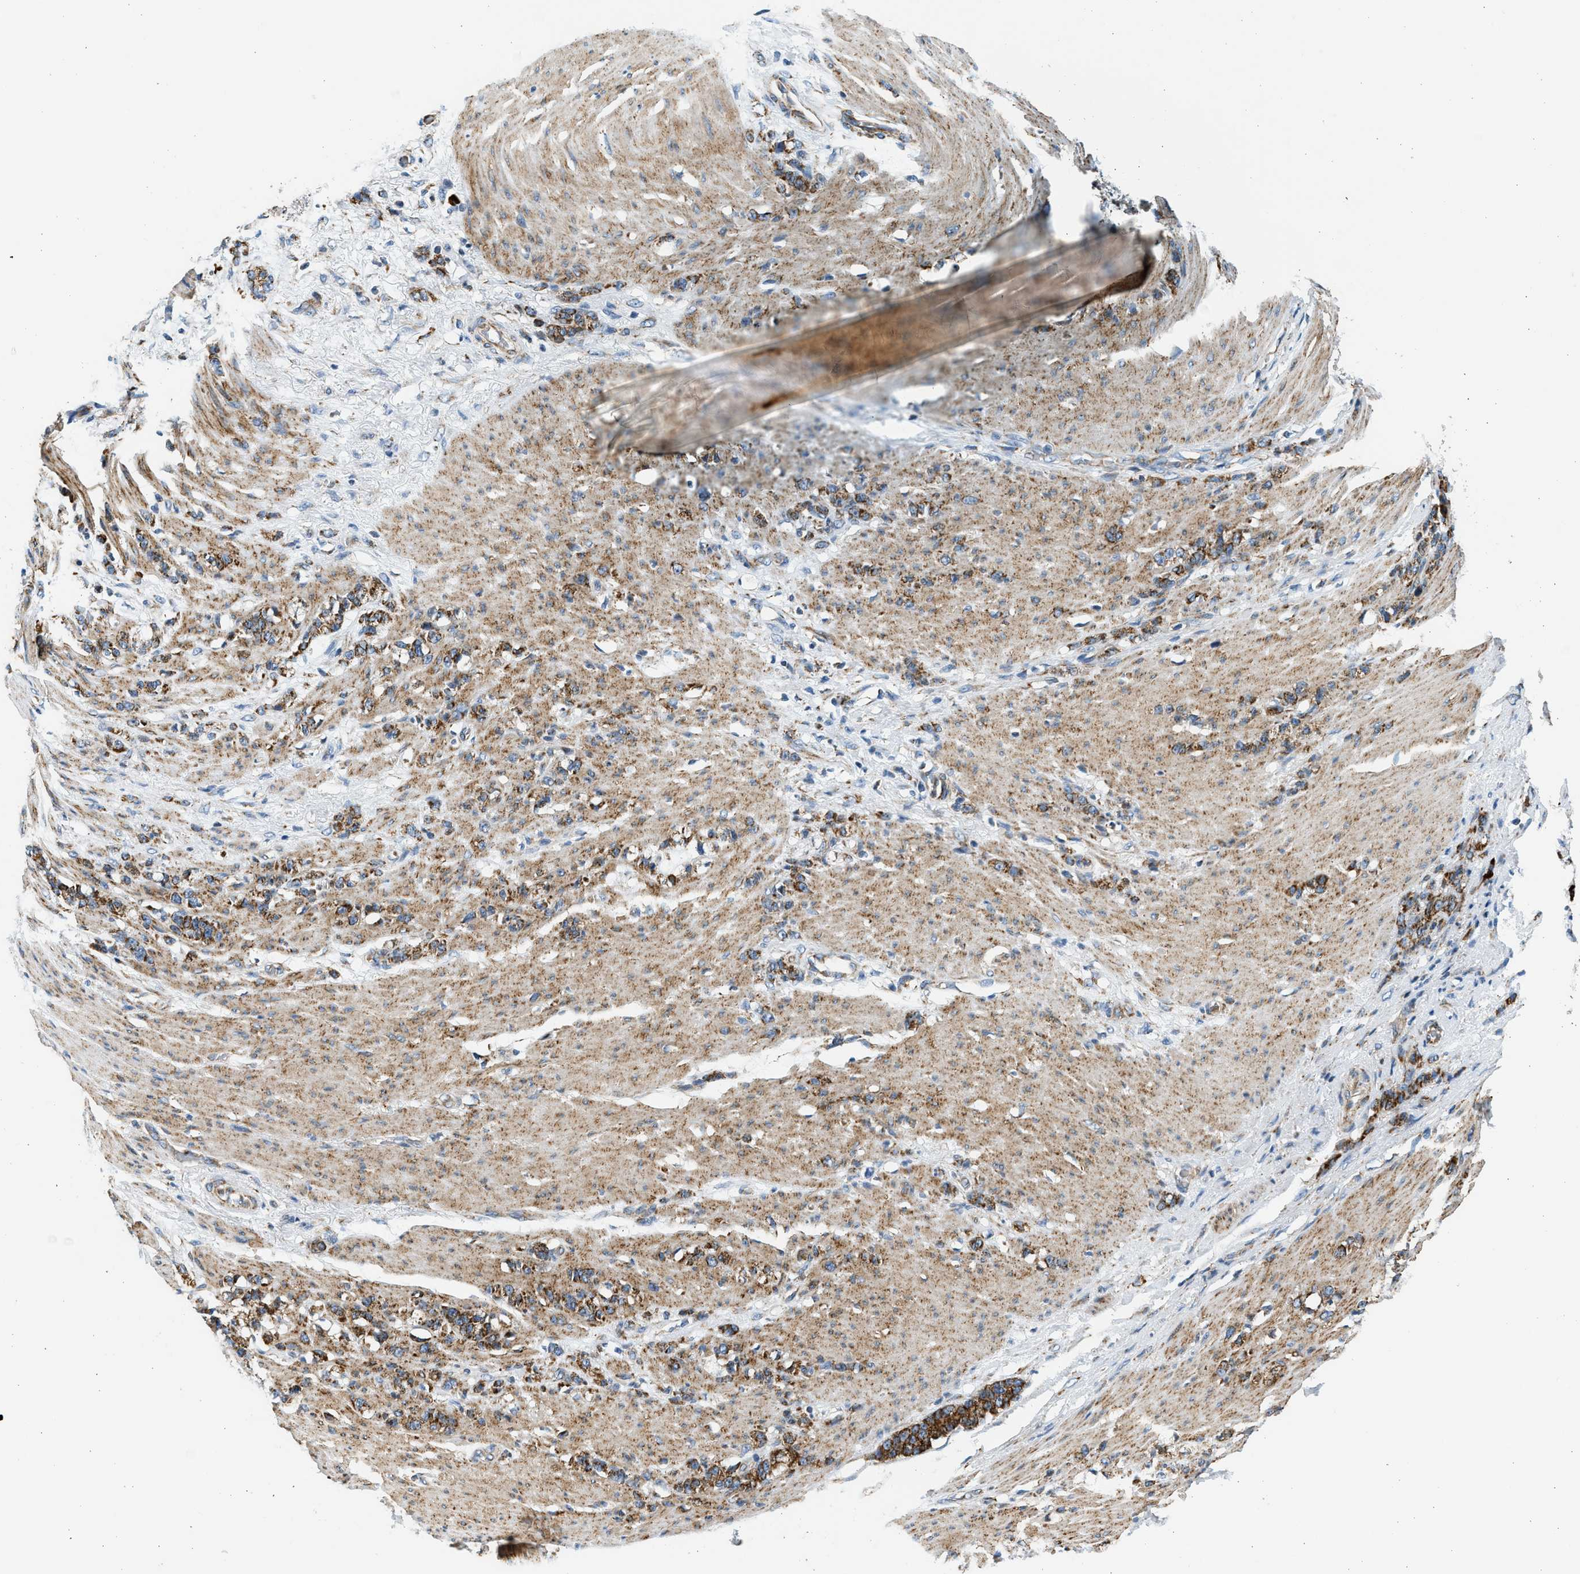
{"staining": {"intensity": "strong", "quantity": ">75%", "location": "cytoplasmic/membranous"}, "tissue": "stomach cancer", "cell_type": "Tumor cells", "image_type": "cancer", "snomed": [{"axis": "morphology", "description": "Adenocarcinoma, NOS"}, {"axis": "topography", "description": "Stomach, lower"}], "caption": "A photomicrograph of human stomach cancer (adenocarcinoma) stained for a protein exhibits strong cytoplasmic/membranous brown staining in tumor cells.", "gene": "KCNMB3", "patient": {"sex": "male", "age": 88}}